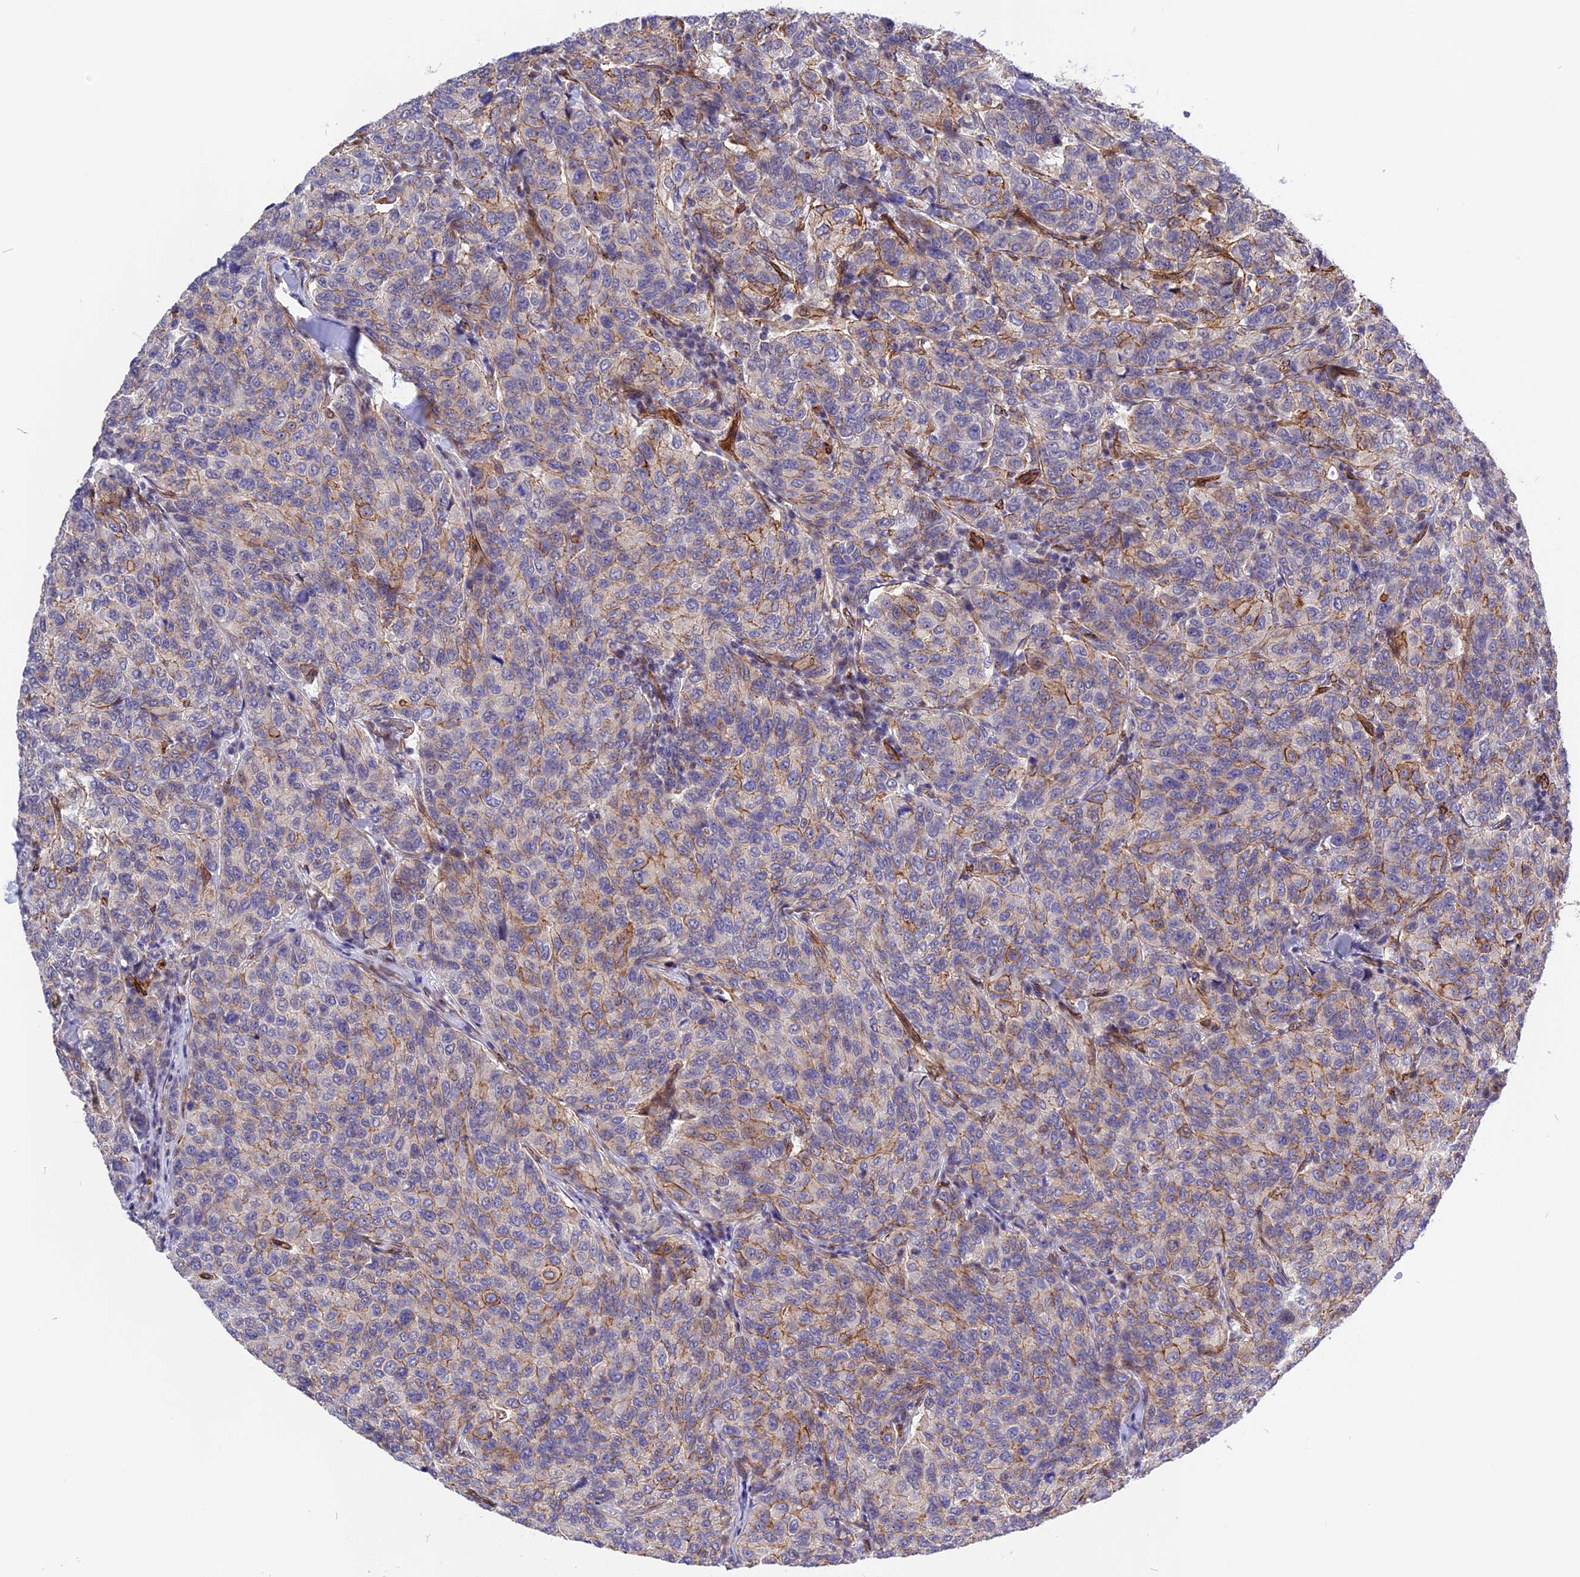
{"staining": {"intensity": "moderate", "quantity": "25%-75%", "location": "cytoplasmic/membranous"}, "tissue": "breast cancer", "cell_type": "Tumor cells", "image_type": "cancer", "snomed": [{"axis": "morphology", "description": "Duct carcinoma"}, {"axis": "topography", "description": "Breast"}], "caption": "Breast intraductal carcinoma stained for a protein exhibits moderate cytoplasmic/membranous positivity in tumor cells. Using DAB (3,3'-diaminobenzidine) (brown) and hematoxylin (blue) stains, captured at high magnification using brightfield microscopy.", "gene": "R3HDM4", "patient": {"sex": "female", "age": 55}}